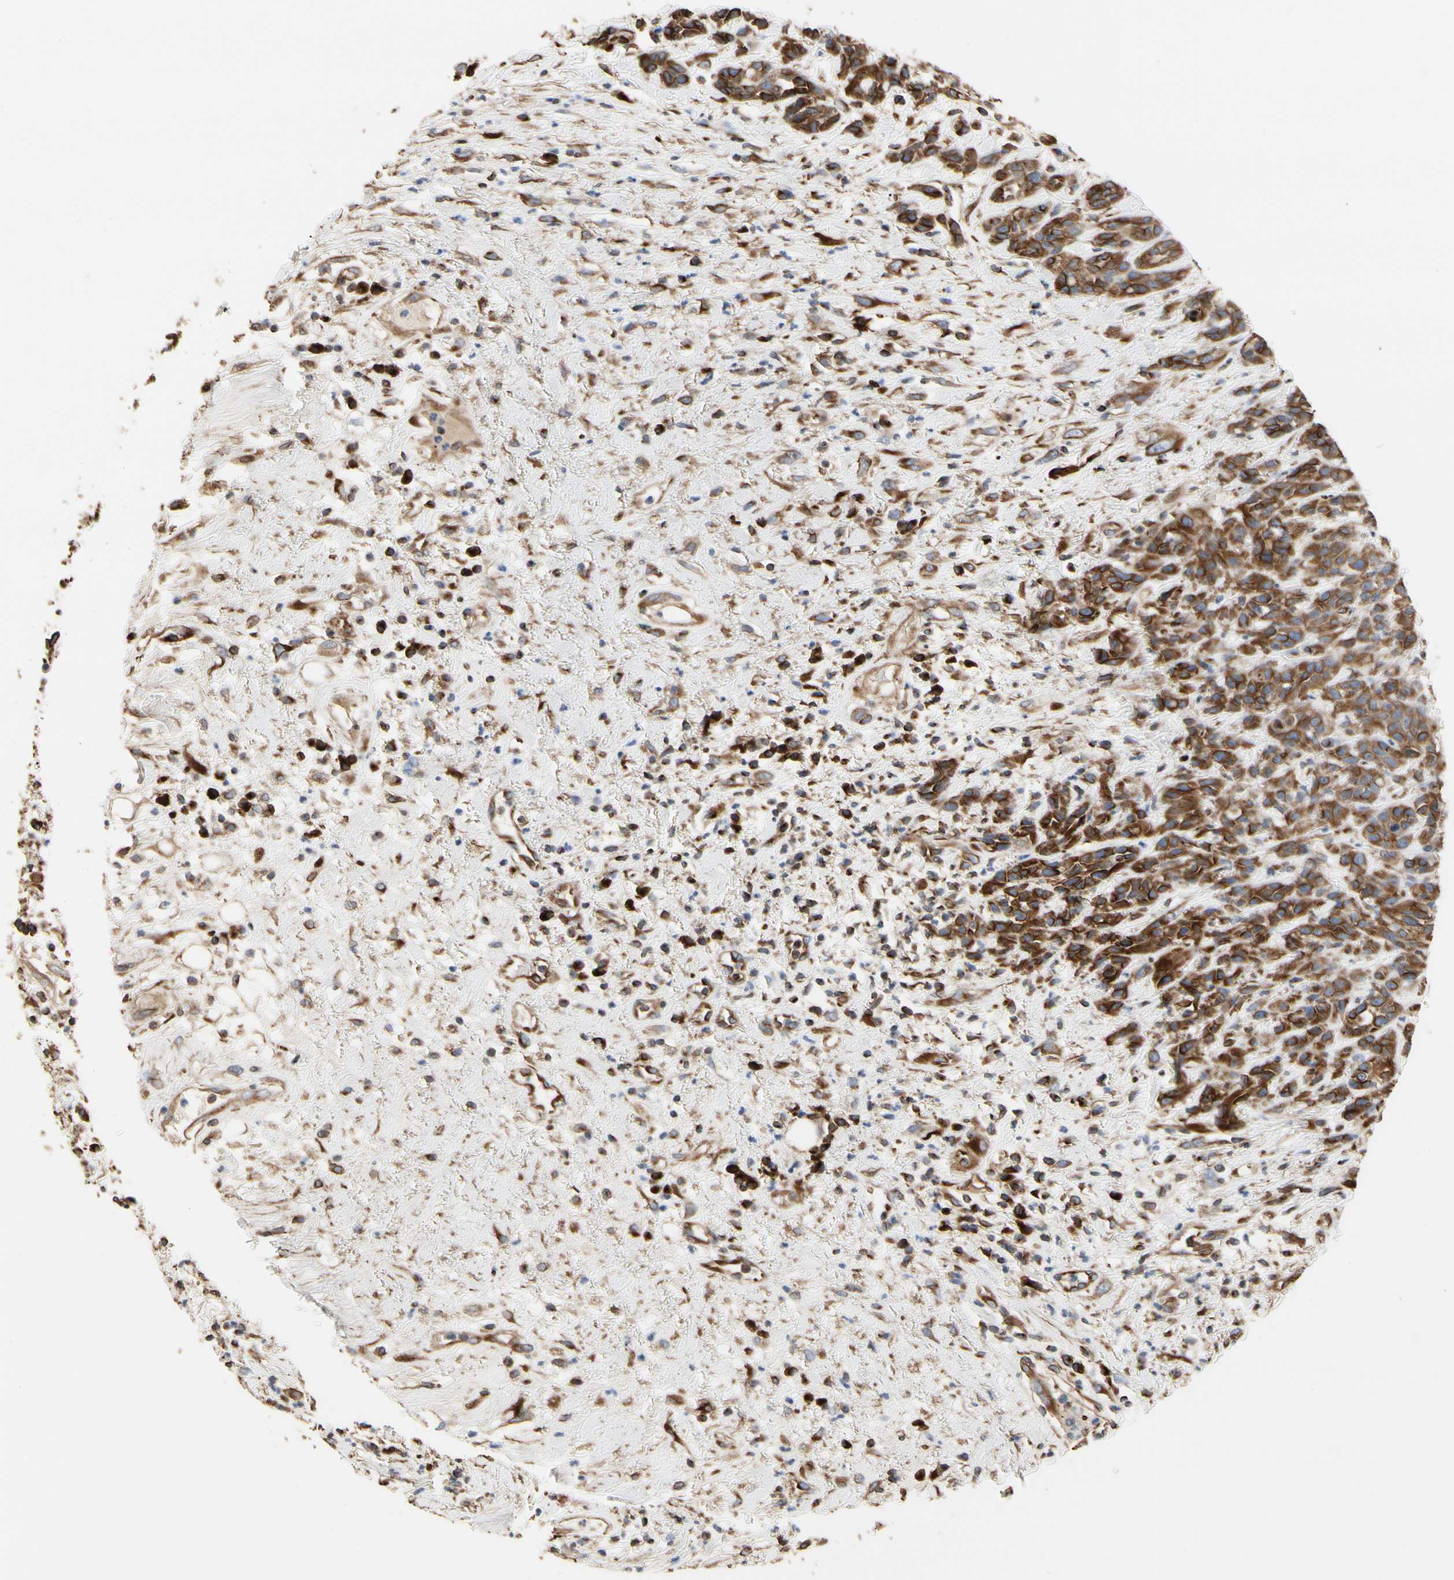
{"staining": {"intensity": "moderate", "quantity": "25%-75%", "location": "cytoplasmic/membranous"}, "tissue": "head and neck cancer", "cell_type": "Tumor cells", "image_type": "cancer", "snomed": [{"axis": "morphology", "description": "Squamous cell carcinoma, NOS"}, {"axis": "topography", "description": "Head-Neck"}], "caption": "Human squamous cell carcinoma (head and neck) stained with a protein marker shows moderate staining in tumor cells.", "gene": "TUBA1A", "patient": {"sex": "male", "age": 62}}